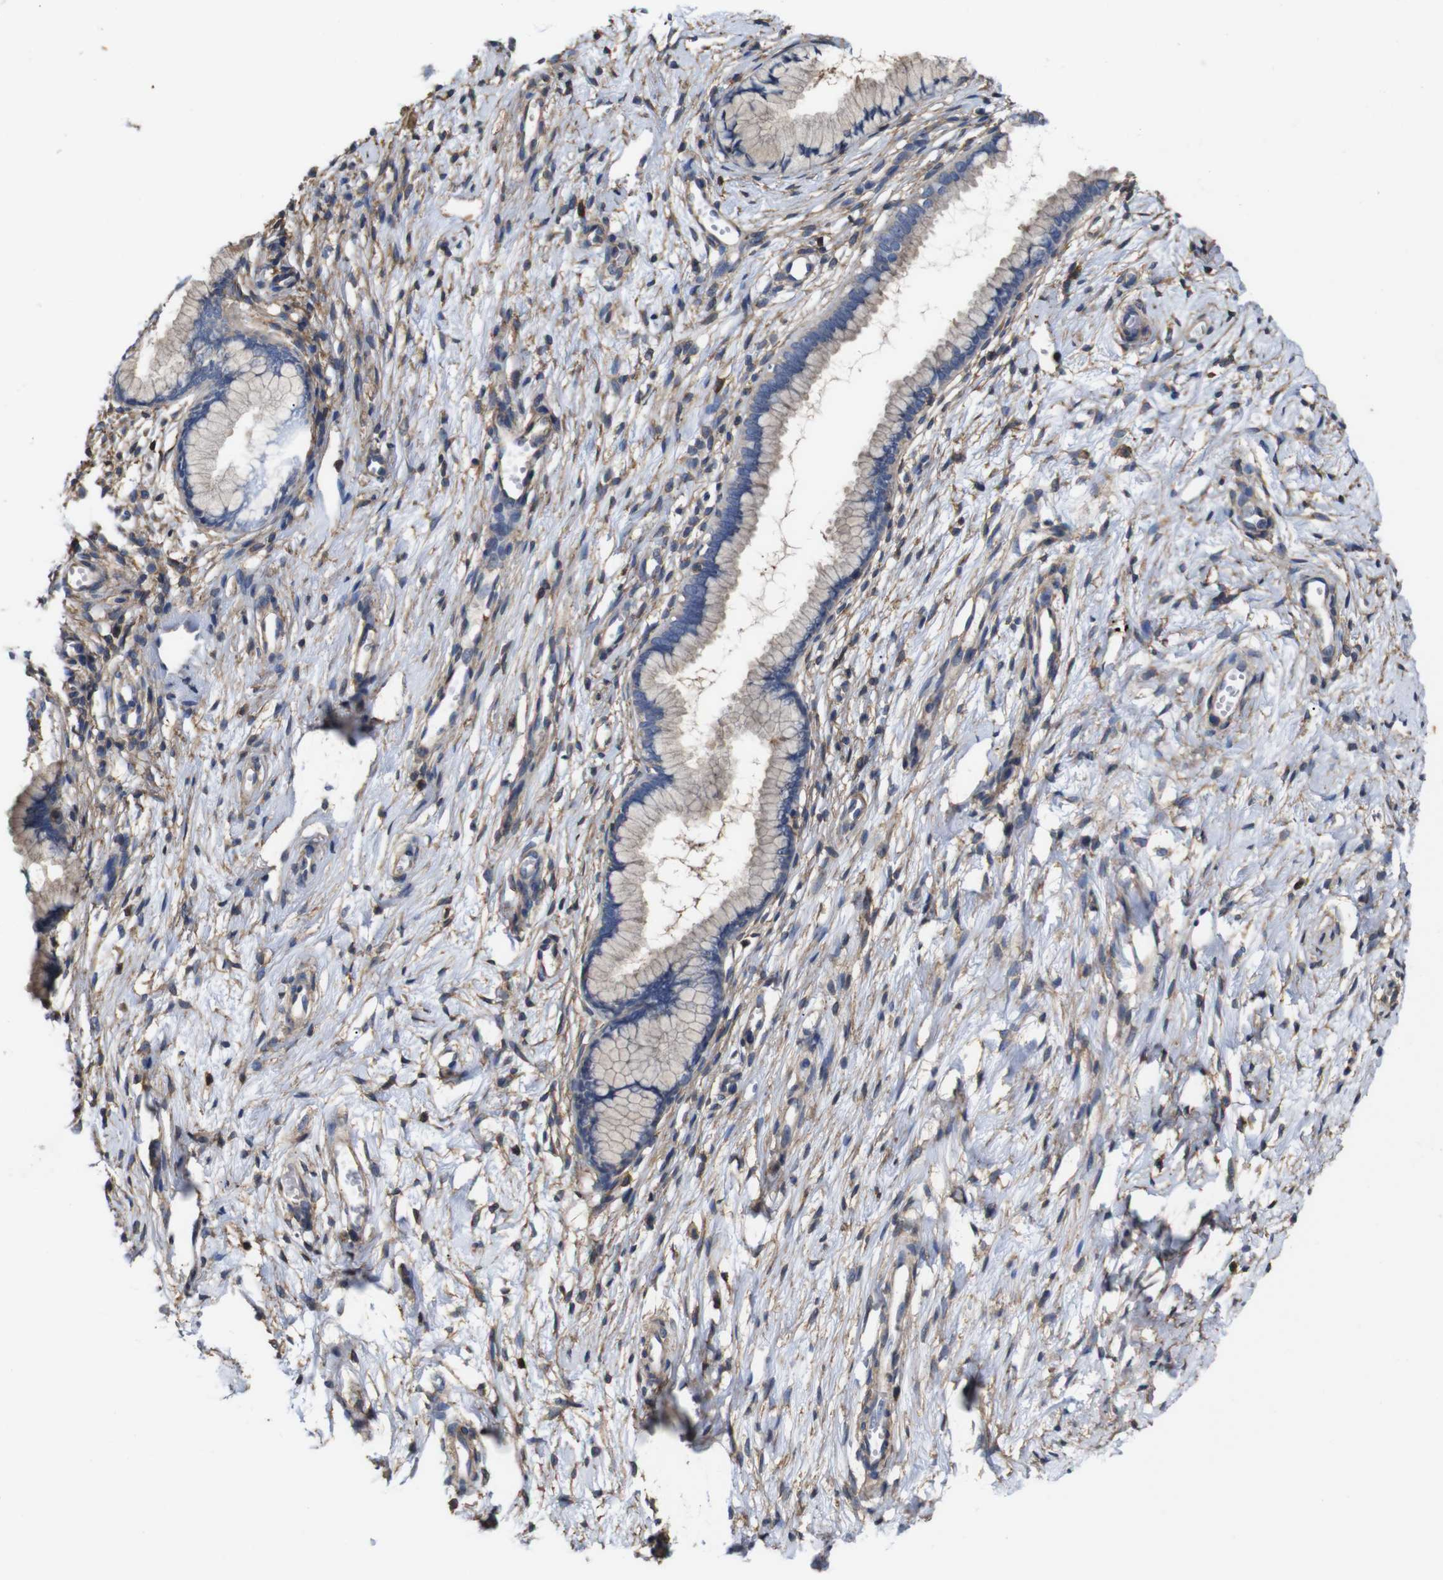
{"staining": {"intensity": "negative", "quantity": "none", "location": "none"}, "tissue": "cervix", "cell_type": "Glandular cells", "image_type": "normal", "snomed": [{"axis": "morphology", "description": "Normal tissue, NOS"}, {"axis": "topography", "description": "Cervix"}], "caption": "Protein analysis of normal cervix displays no significant expression in glandular cells.", "gene": "PI4KA", "patient": {"sex": "female", "age": 65}}